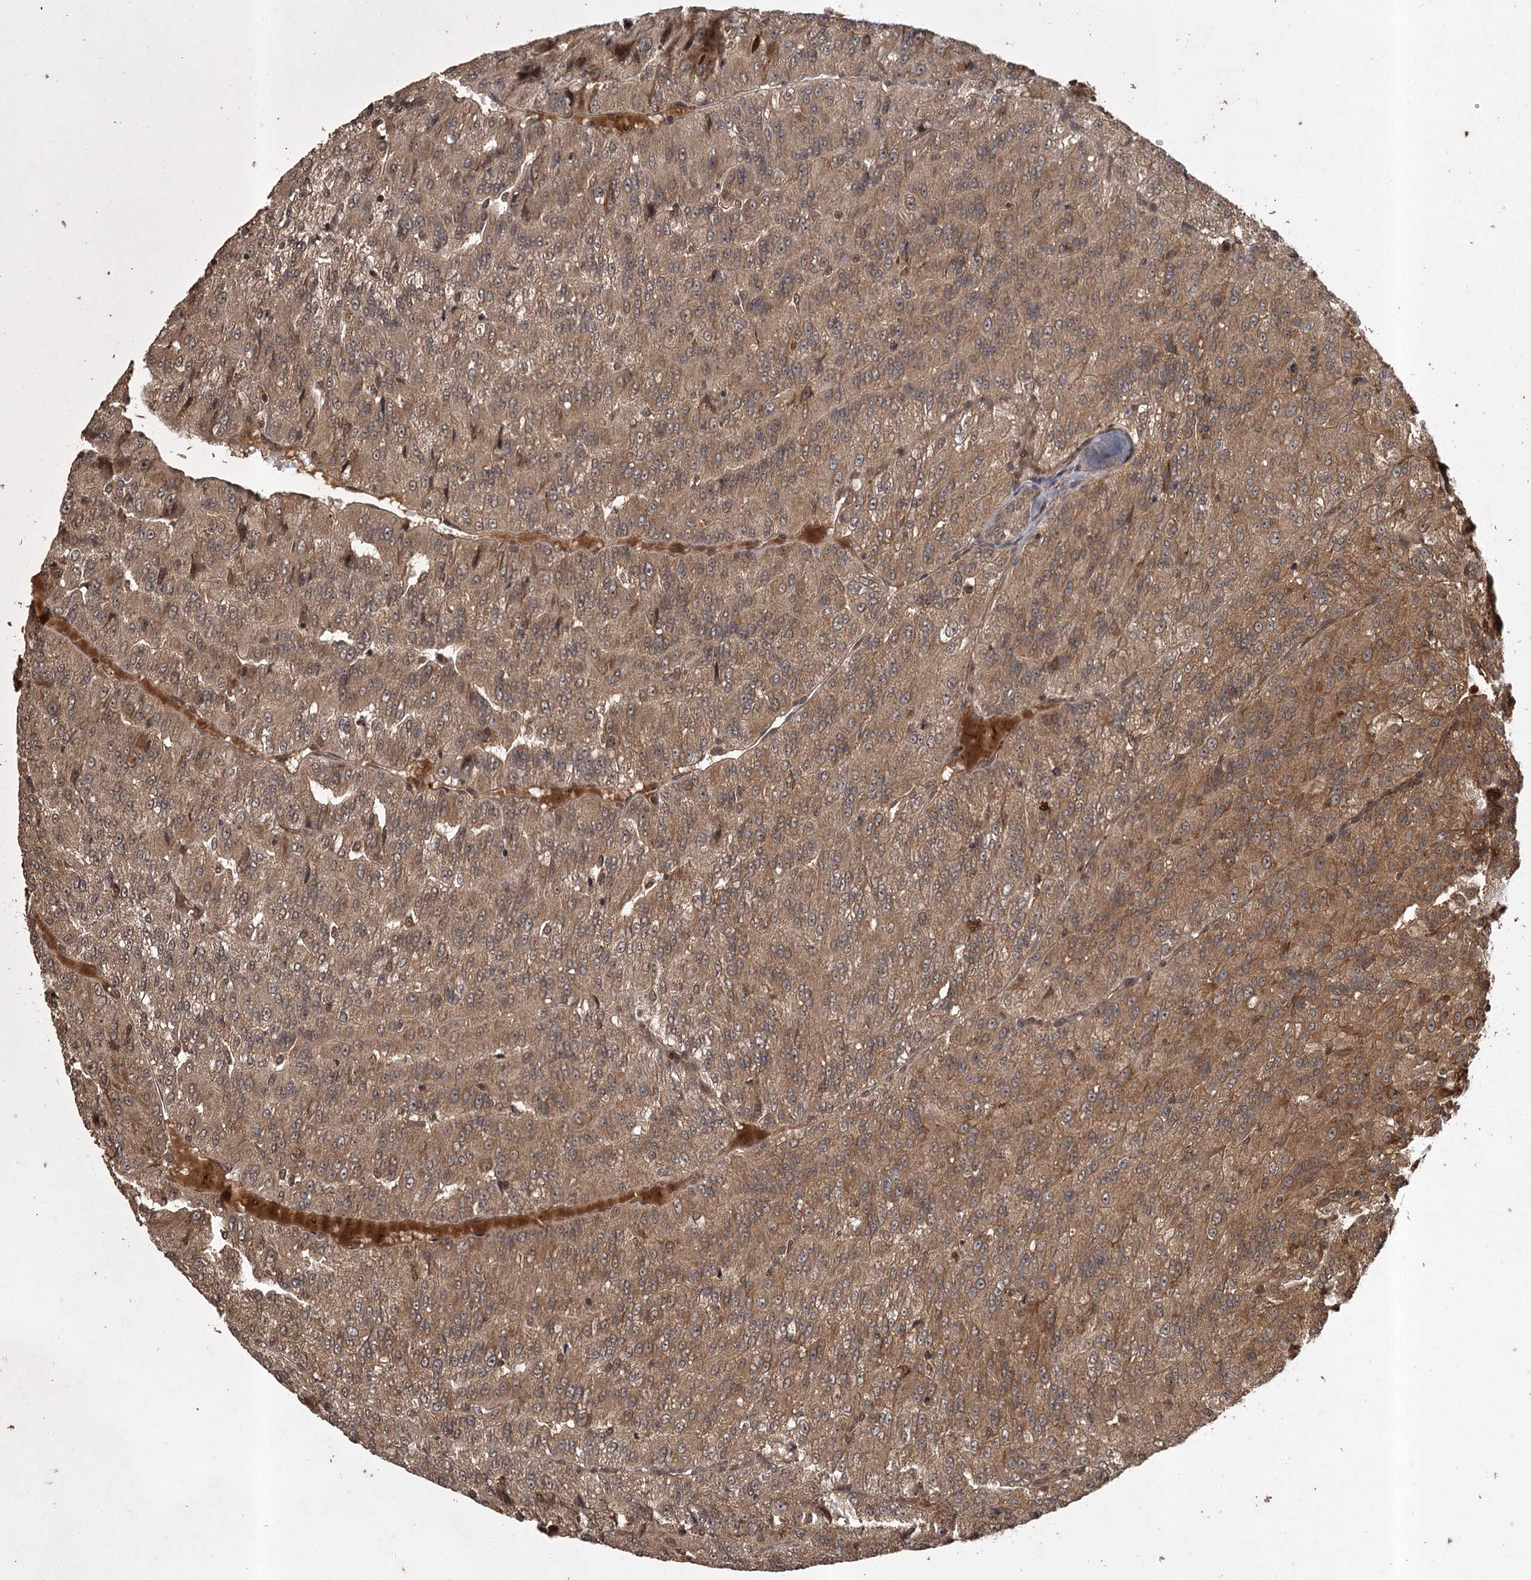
{"staining": {"intensity": "moderate", "quantity": ">75%", "location": "cytoplasmic/membranous"}, "tissue": "renal cancer", "cell_type": "Tumor cells", "image_type": "cancer", "snomed": [{"axis": "morphology", "description": "Adenocarcinoma, NOS"}, {"axis": "topography", "description": "Kidney"}], "caption": "Tumor cells display moderate cytoplasmic/membranous expression in approximately >75% of cells in adenocarcinoma (renal).", "gene": "RPAP3", "patient": {"sex": "female", "age": 63}}